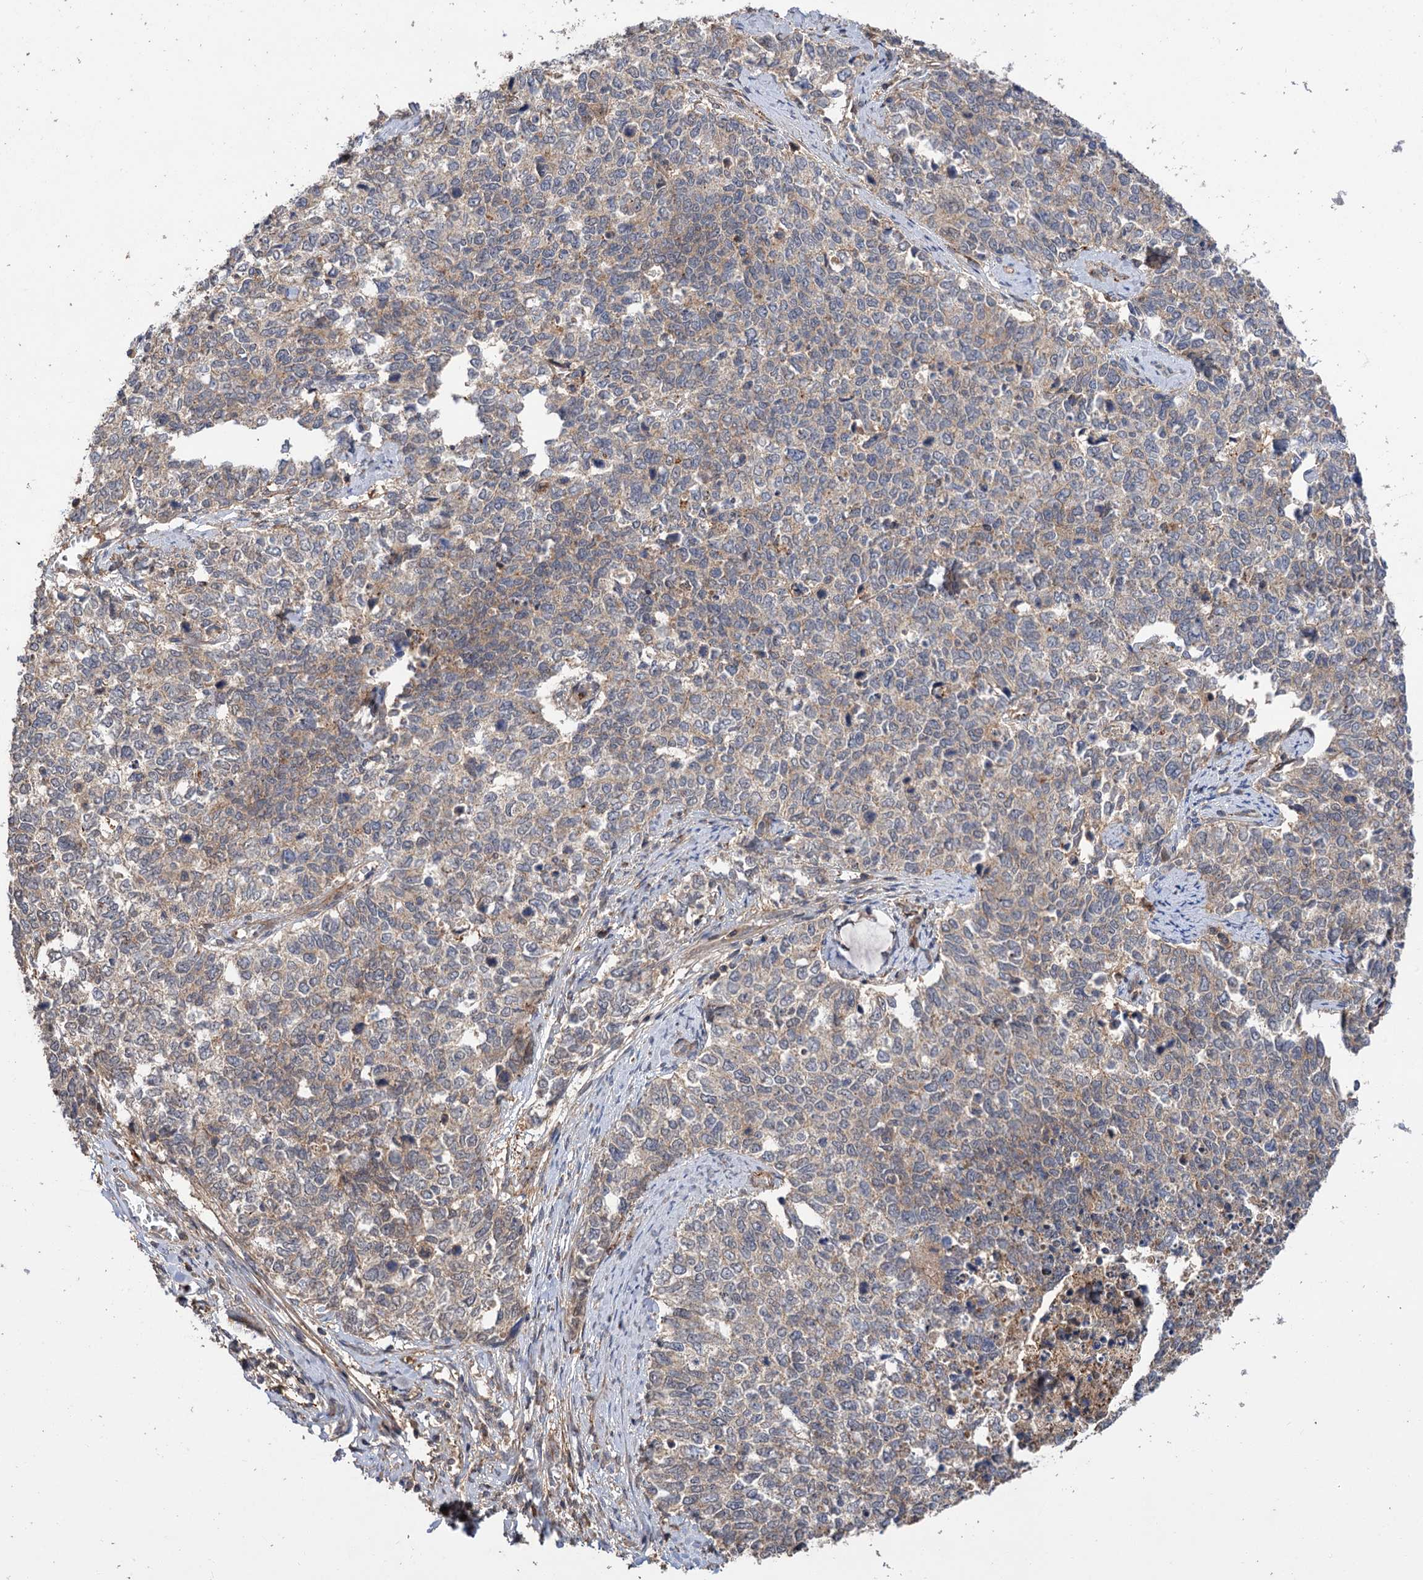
{"staining": {"intensity": "weak", "quantity": "25%-75%", "location": "cytoplasmic/membranous"}, "tissue": "cervical cancer", "cell_type": "Tumor cells", "image_type": "cancer", "snomed": [{"axis": "morphology", "description": "Squamous cell carcinoma, NOS"}, {"axis": "topography", "description": "Cervix"}], "caption": "DAB (3,3'-diaminobenzidine) immunohistochemical staining of squamous cell carcinoma (cervical) shows weak cytoplasmic/membranous protein staining in about 25%-75% of tumor cells. (DAB IHC, brown staining for protein, blue staining for nuclei).", "gene": "FBXW8", "patient": {"sex": "female", "age": 63}}